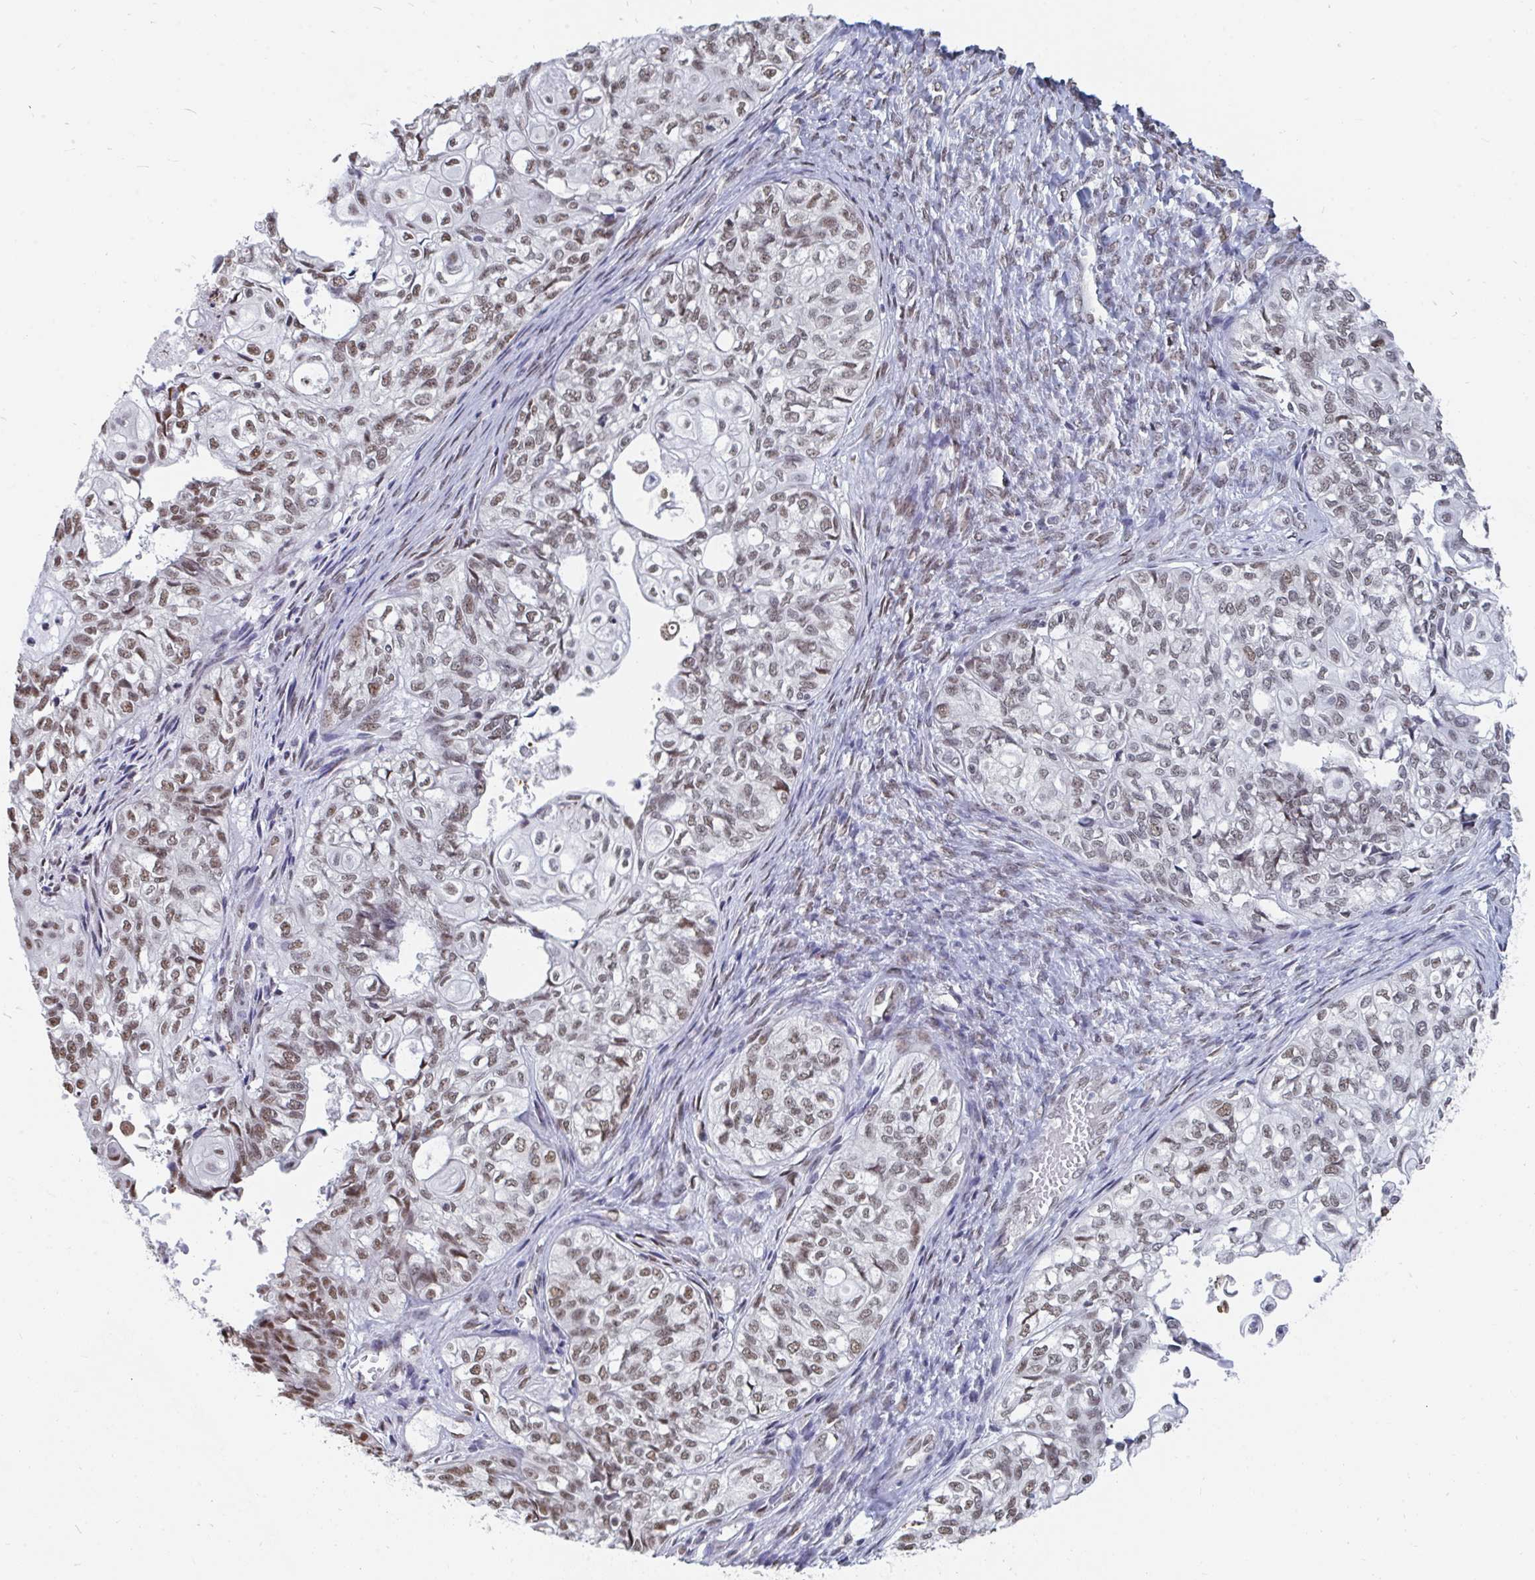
{"staining": {"intensity": "moderate", "quantity": ">75%", "location": "nuclear"}, "tissue": "ovarian cancer", "cell_type": "Tumor cells", "image_type": "cancer", "snomed": [{"axis": "morphology", "description": "Carcinoma, endometroid"}, {"axis": "topography", "description": "Ovary"}], "caption": "IHC staining of ovarian cancer (endometroid carcinoma), which displays medium levels of moderate nuclear expression in approximately >75% of tumor cells indicating moderate nuclear protein positivity. The staining was performed using DAB (3,3'-diaminobenzidine) (brown) for protein detection and nuclei were counterstained in hematoxylin (blue).", "gene": "TRIP12", "patient": {"sex": "female", "age": 64}}